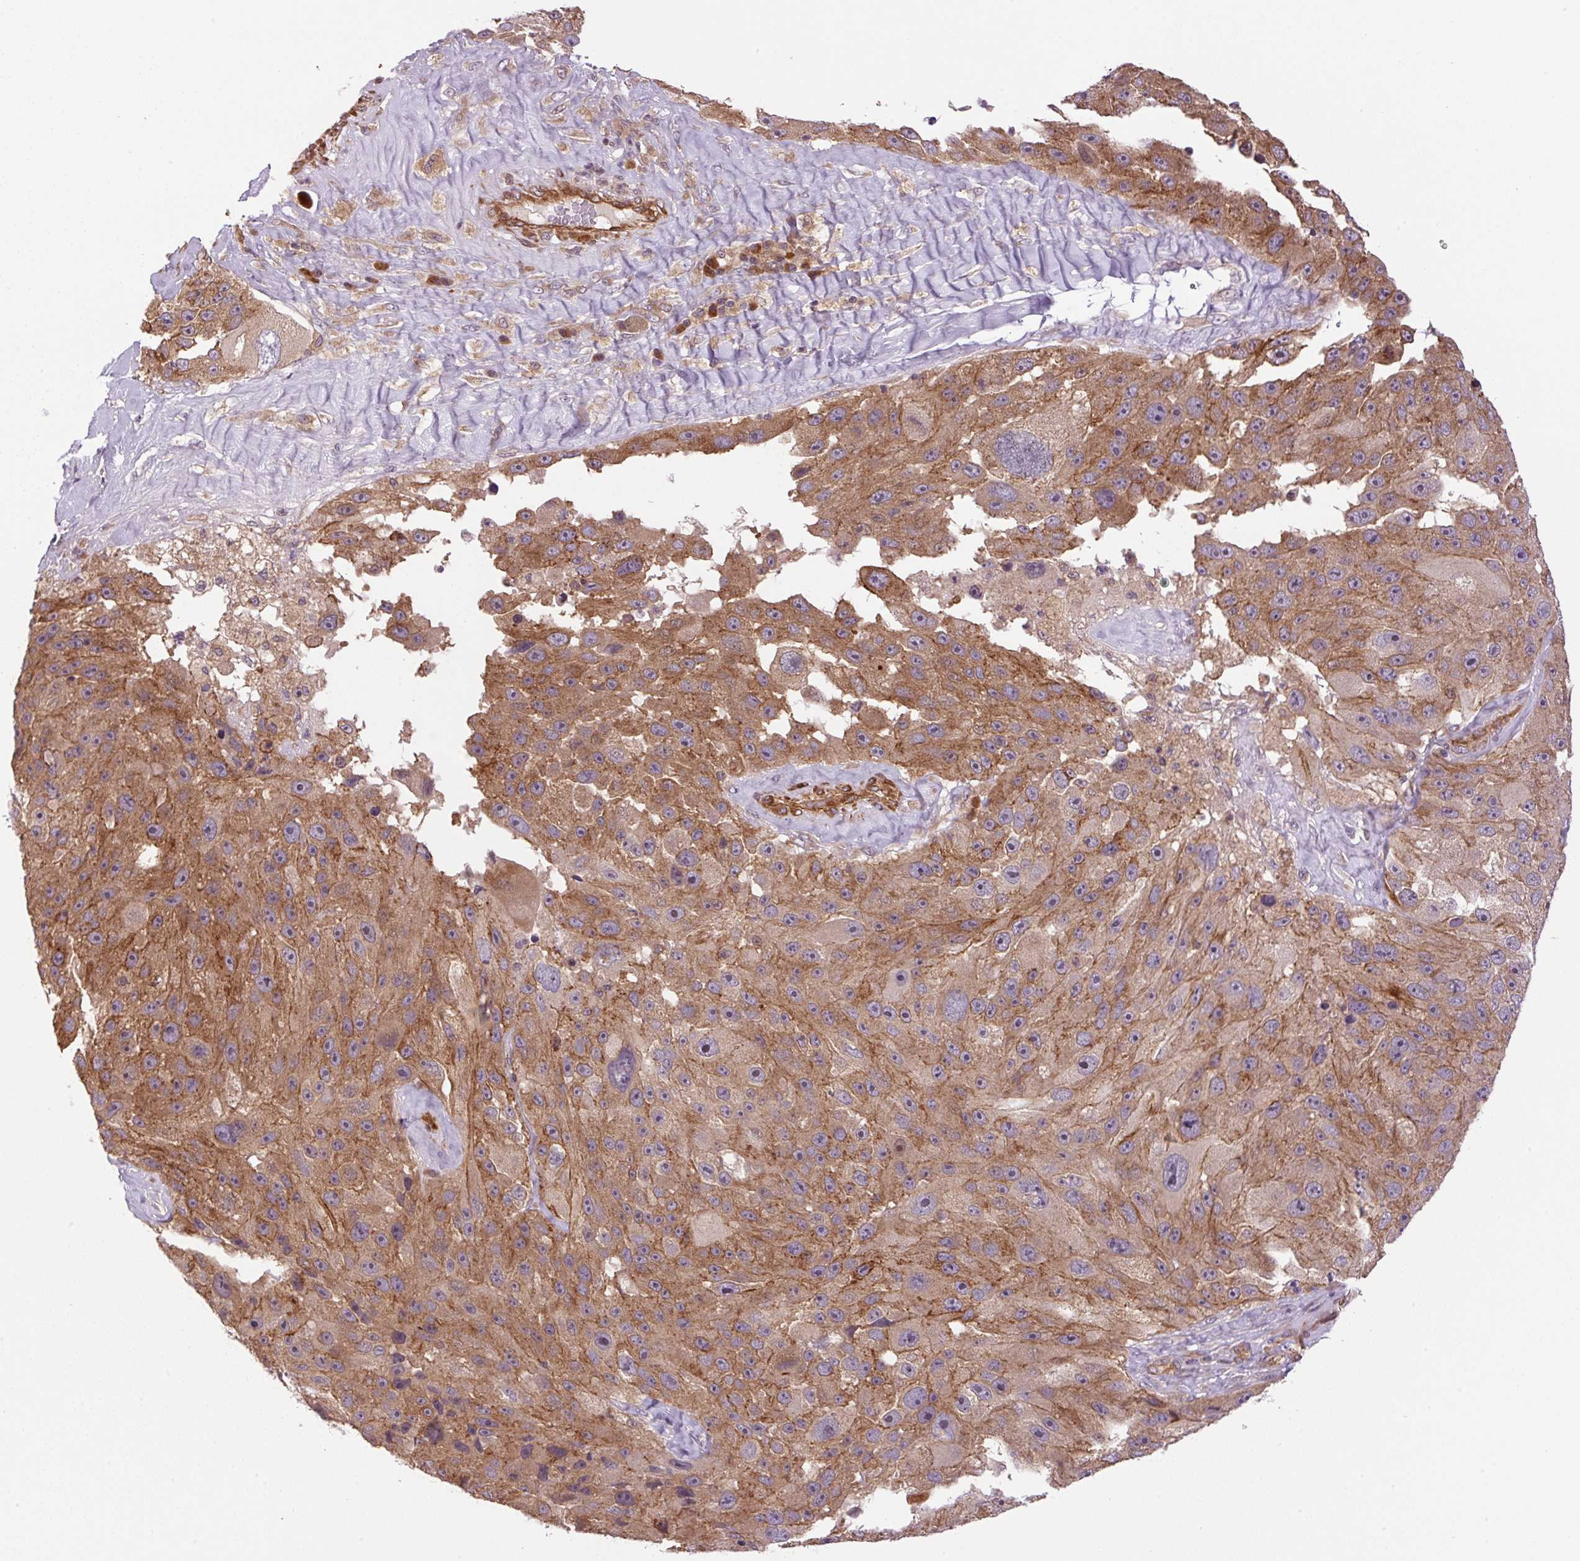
{"staining": {"intensity": "moderate", "quantity": ">75%", "location": "cytoplasmic/membranous"}, "tissue": "melanoma", "cell_type": "Tumor cells", "image_type": "cancer", "snomed": [{"axis": "morphology", "description": "Malignant melanoma, Metastatic site"}, {"axis": "topography", "description": "Lymph node"}], "caption": "This is a histology image of IHC staining of melanoma, which shows moderate positivity in the cytoplasmic/membranous of tumor cells.", "gene": "SEPTIN10", "patient": {"sex": "male", "age": 62}}